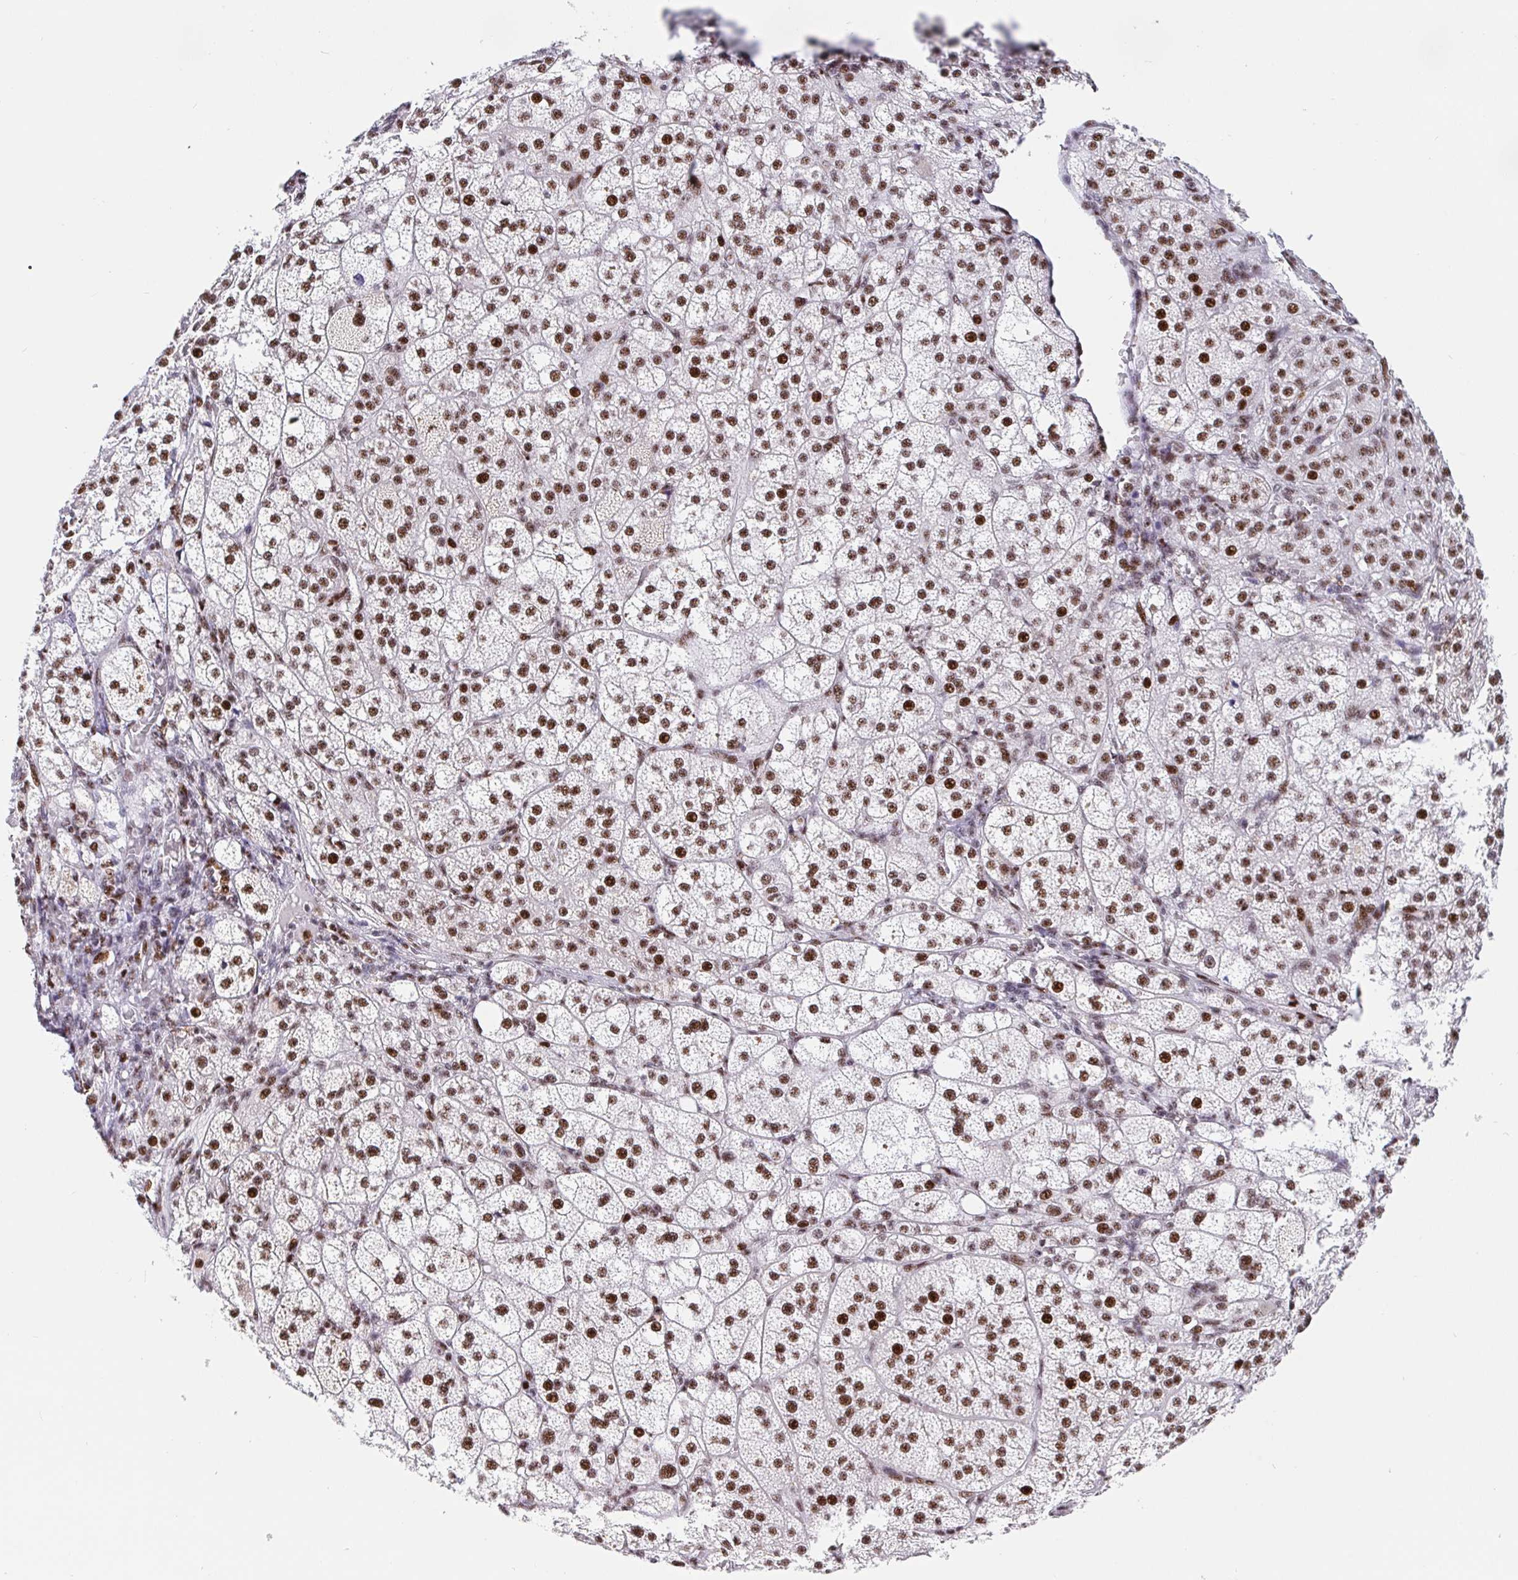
{"staining": {"intensity": "strong", "quantity": ">75%", "location": "nuclear"}, "tissue": "adrenal gland", "cell_type": "Glandular cells", "image_type": "normal", "snomed": [{"axis": "morphology", "description": "Normal tissue, NOS"}, {"axis": "topography", "description": "Adrenal gland"}], "caption": "The photomicrograph demonstrates staining of normal adrenal gland, revealing strong nuclear protein expression (brown color) within glandular cells.", "gene": "SETD5", "patient": {"sex": "female", "age": 60}}